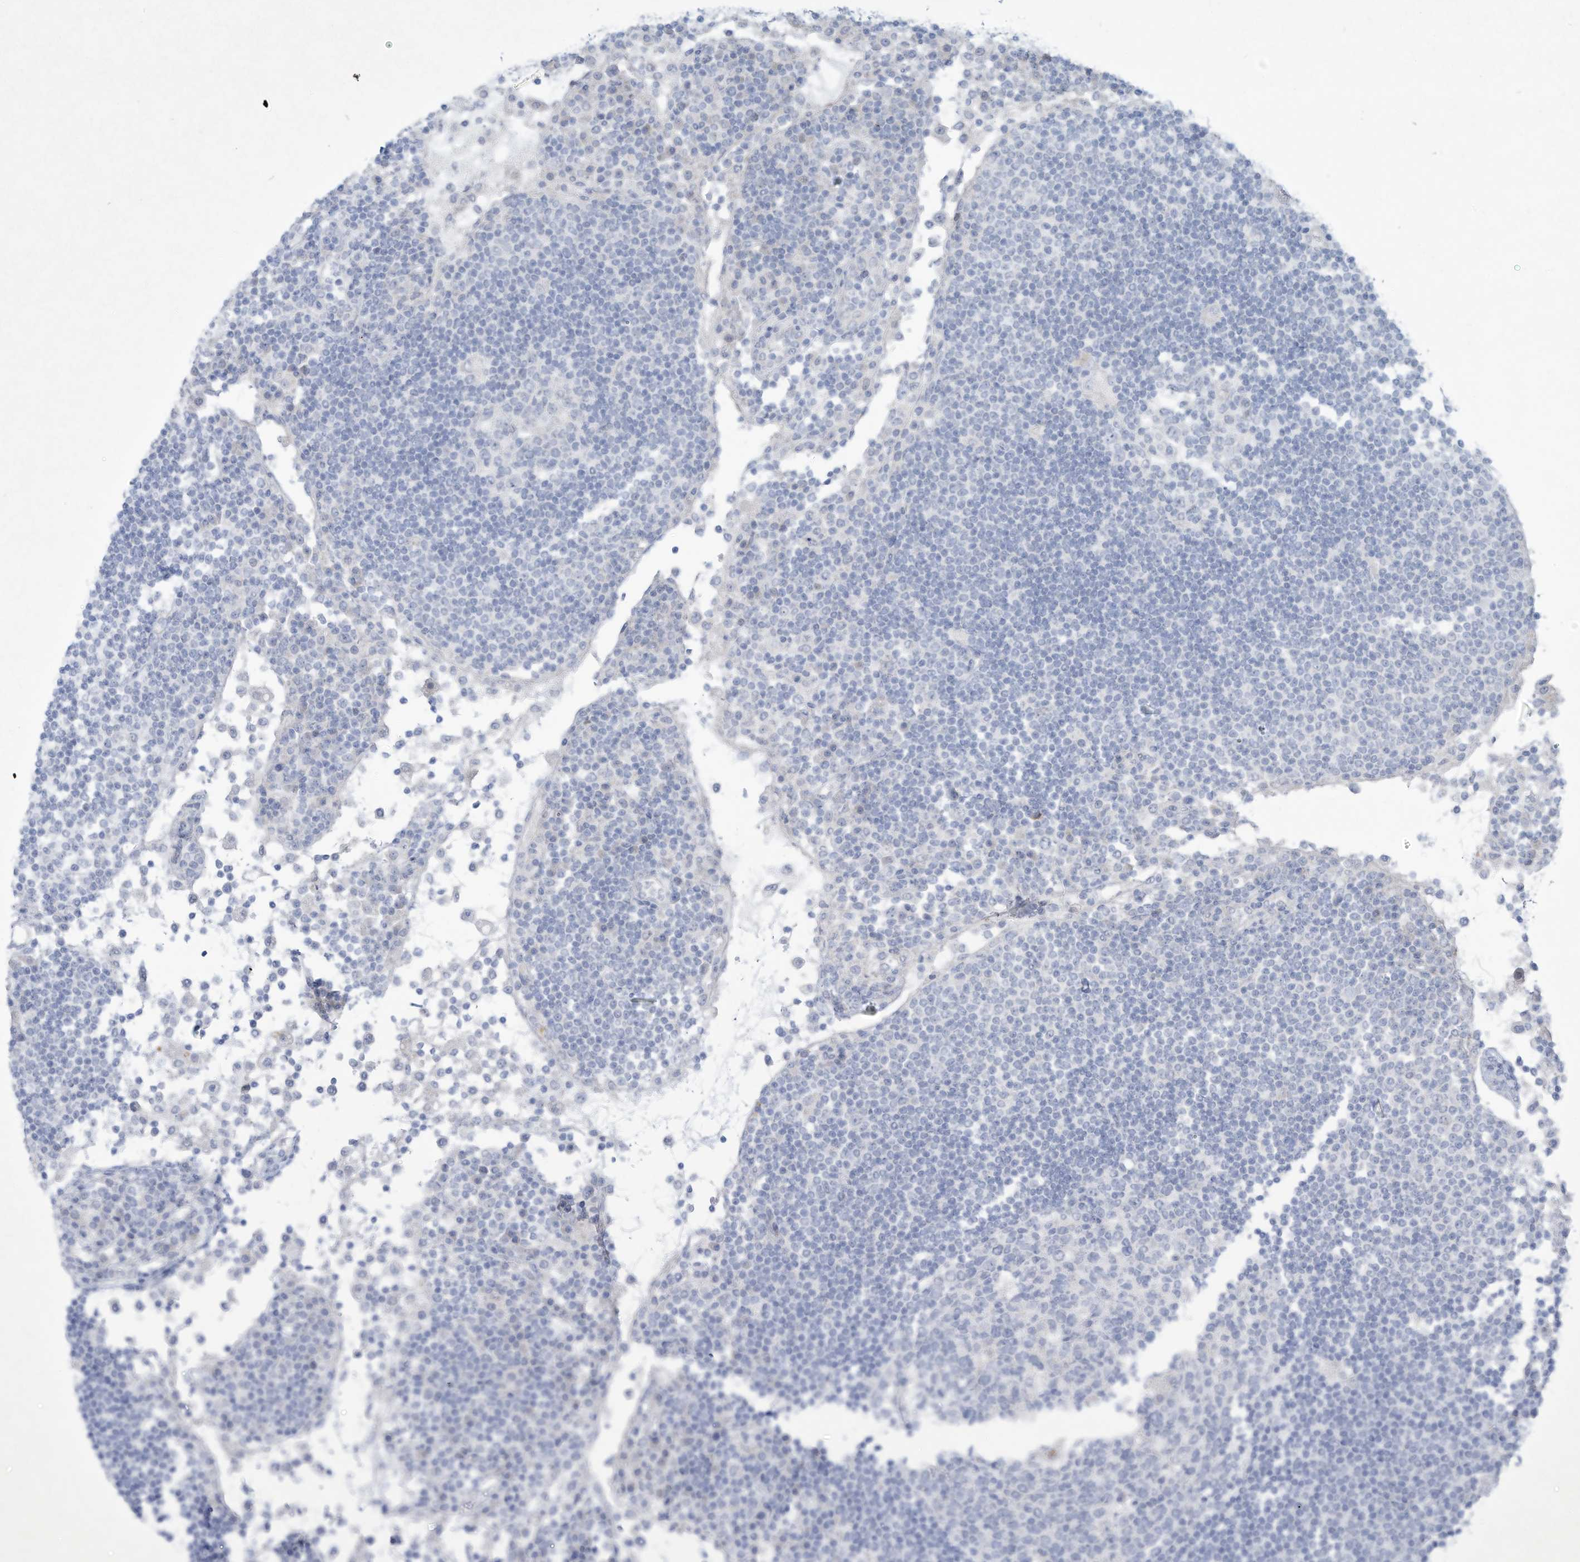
{"staining": {"intensity": "negative", "quantity": "none", "location": "none"}, "tissue": "lymph node", "cell_type": "Germinal center cells", "image_type": "normal", "snomed": [{"axis": "morphology", "description": "Normal tissue, NOS"}, {"axis": "topography", "description": "Lymph node"}], "caption": "Germinal center cells show no significant positivity in normal lymph node.", "gene": "PAX6", "patient": {"sex": "female", "age": 53}}